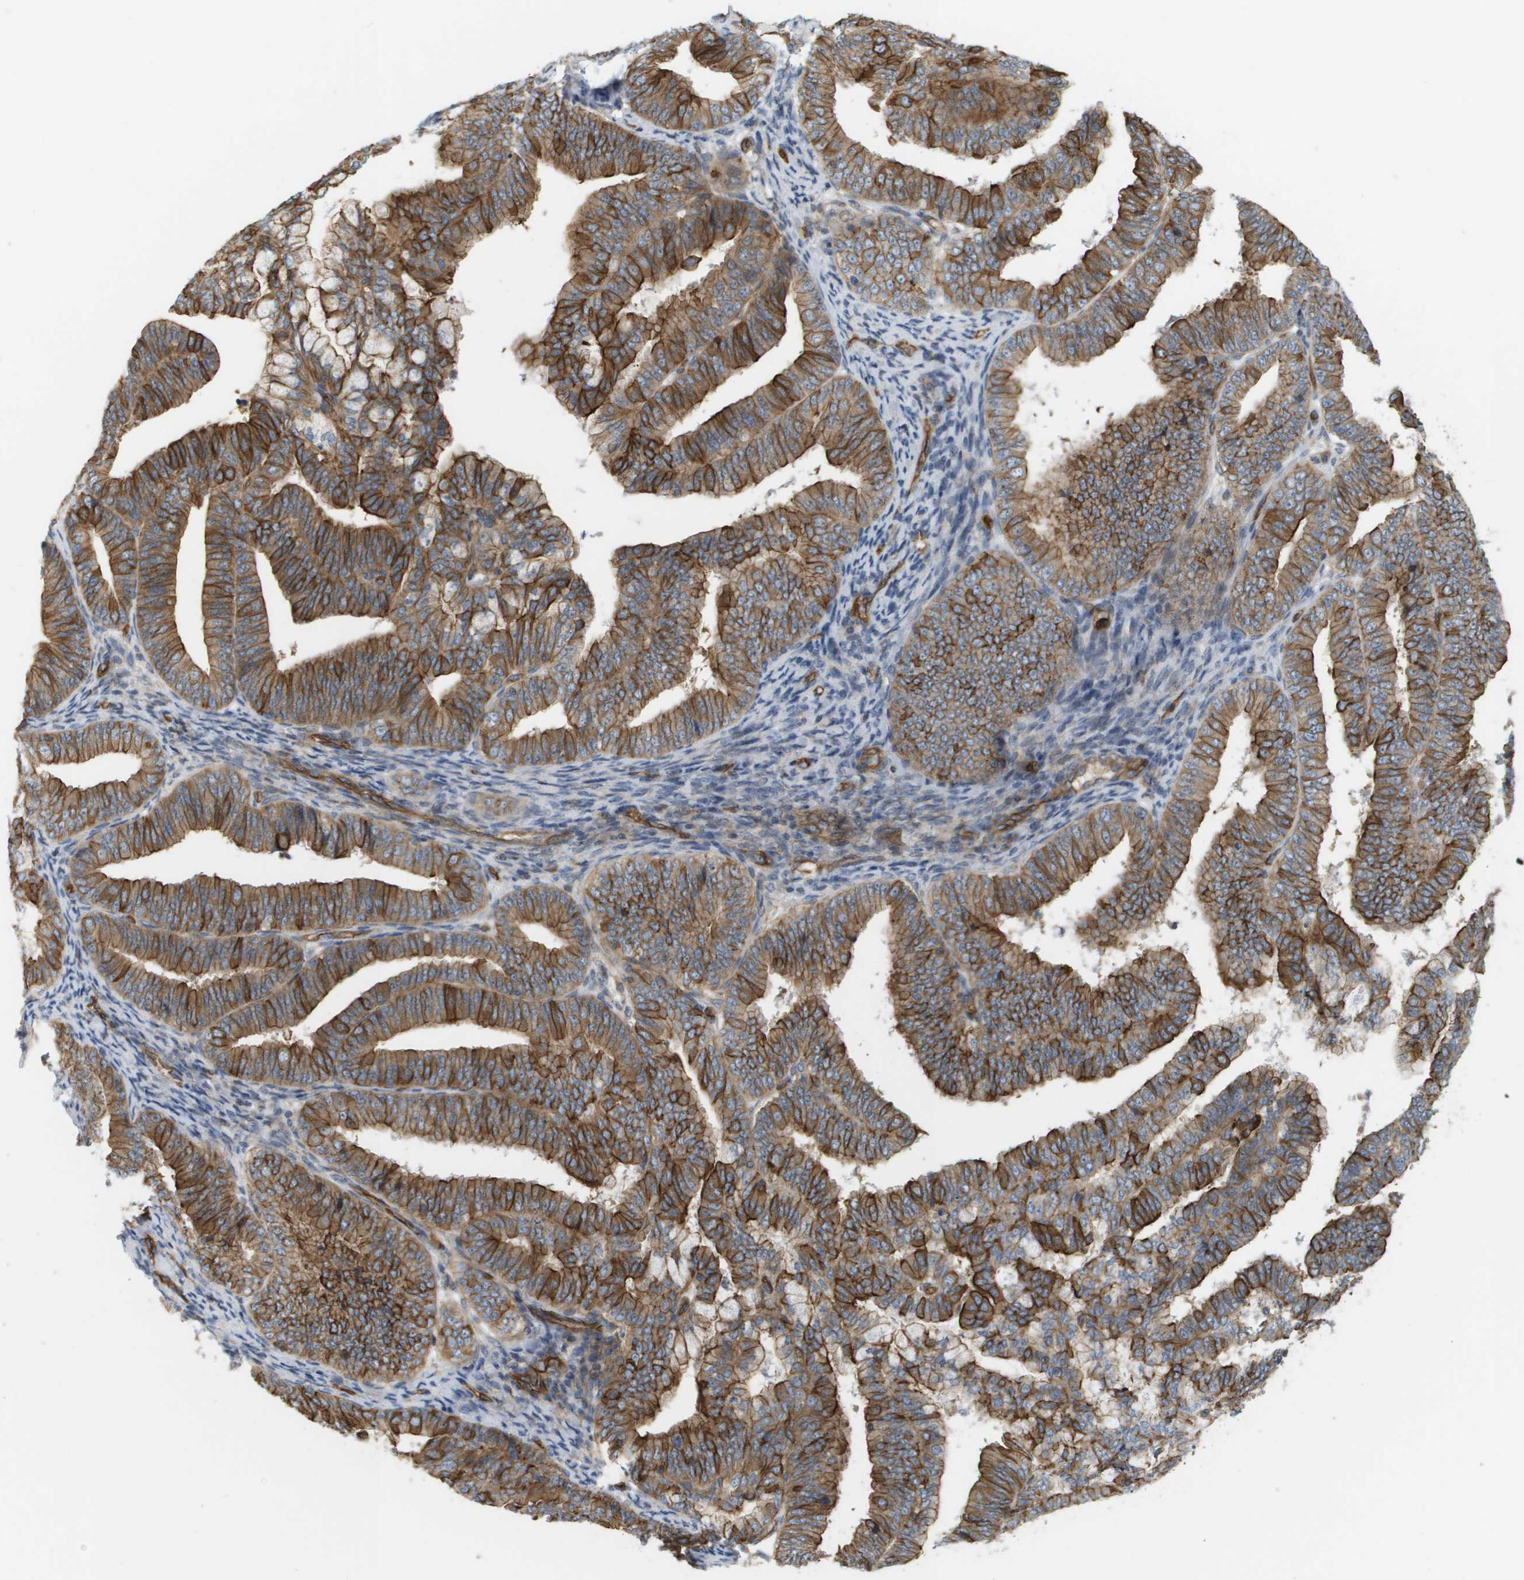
{"staining": {"intensity": "strong", "quantity": ">75%", "location": "cytoplasmic/membranous"}, "tissue": "endometrial cancer", "cell_type": "Tumor cells", "image_type": "cancer", "snomed": [{"axis": "morphology", "description": "Adenocarcinoma, NOS"}, {"axis": "topography", "description": "Endometrium"}], "caption": "Protein expression by immunohistochemistry exhibits strong cytoplasmic/membranous expression in approximately >75% of tumor cells in adenocarcinoma (endometrial). (brown staining indicates protein expression, while blue staining denotes nuclei).", "gene": "SGMS2", "patient": {"sex": "female", "age": 63}}